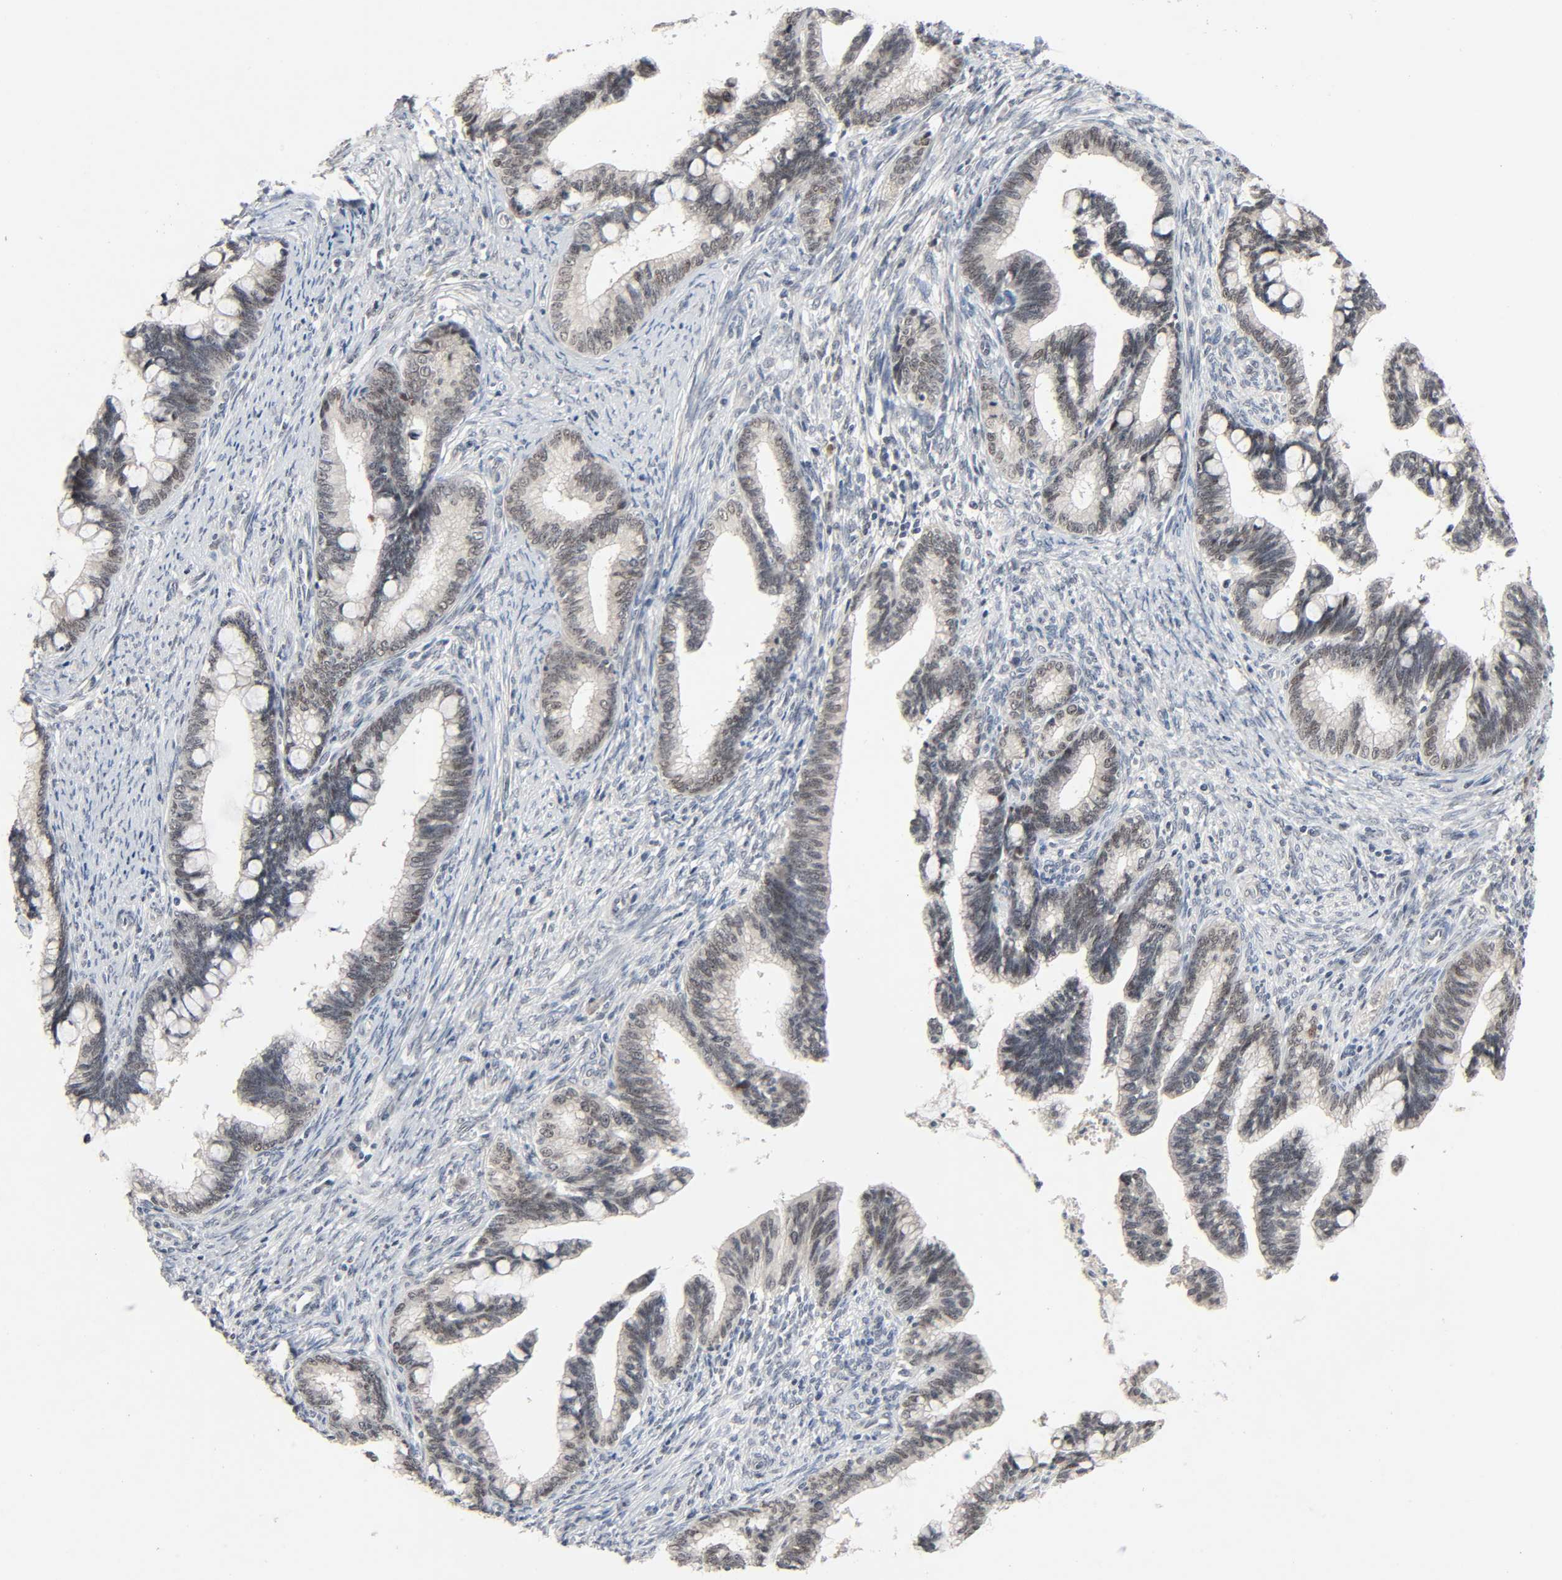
{"staining": {"intensity": "weak", "quantity": "<25%", "location": "nuclear"}, "tissue": "cervical cancer", "cell_type": "Tumor cells", "image_type": "cancer", "snomed": [{"axis": "morphology", "description": "Adenocarcinoma, NOS"}, {"axis": "topography", "description": "Cervix"}], "caption": "Immunohistochemical staining of cervical adenocarcinoma exhibits no significant positivity in tumor cells.", "gene": "MAPKAPK5", "patient": {"sex": "female", "age": 36}}